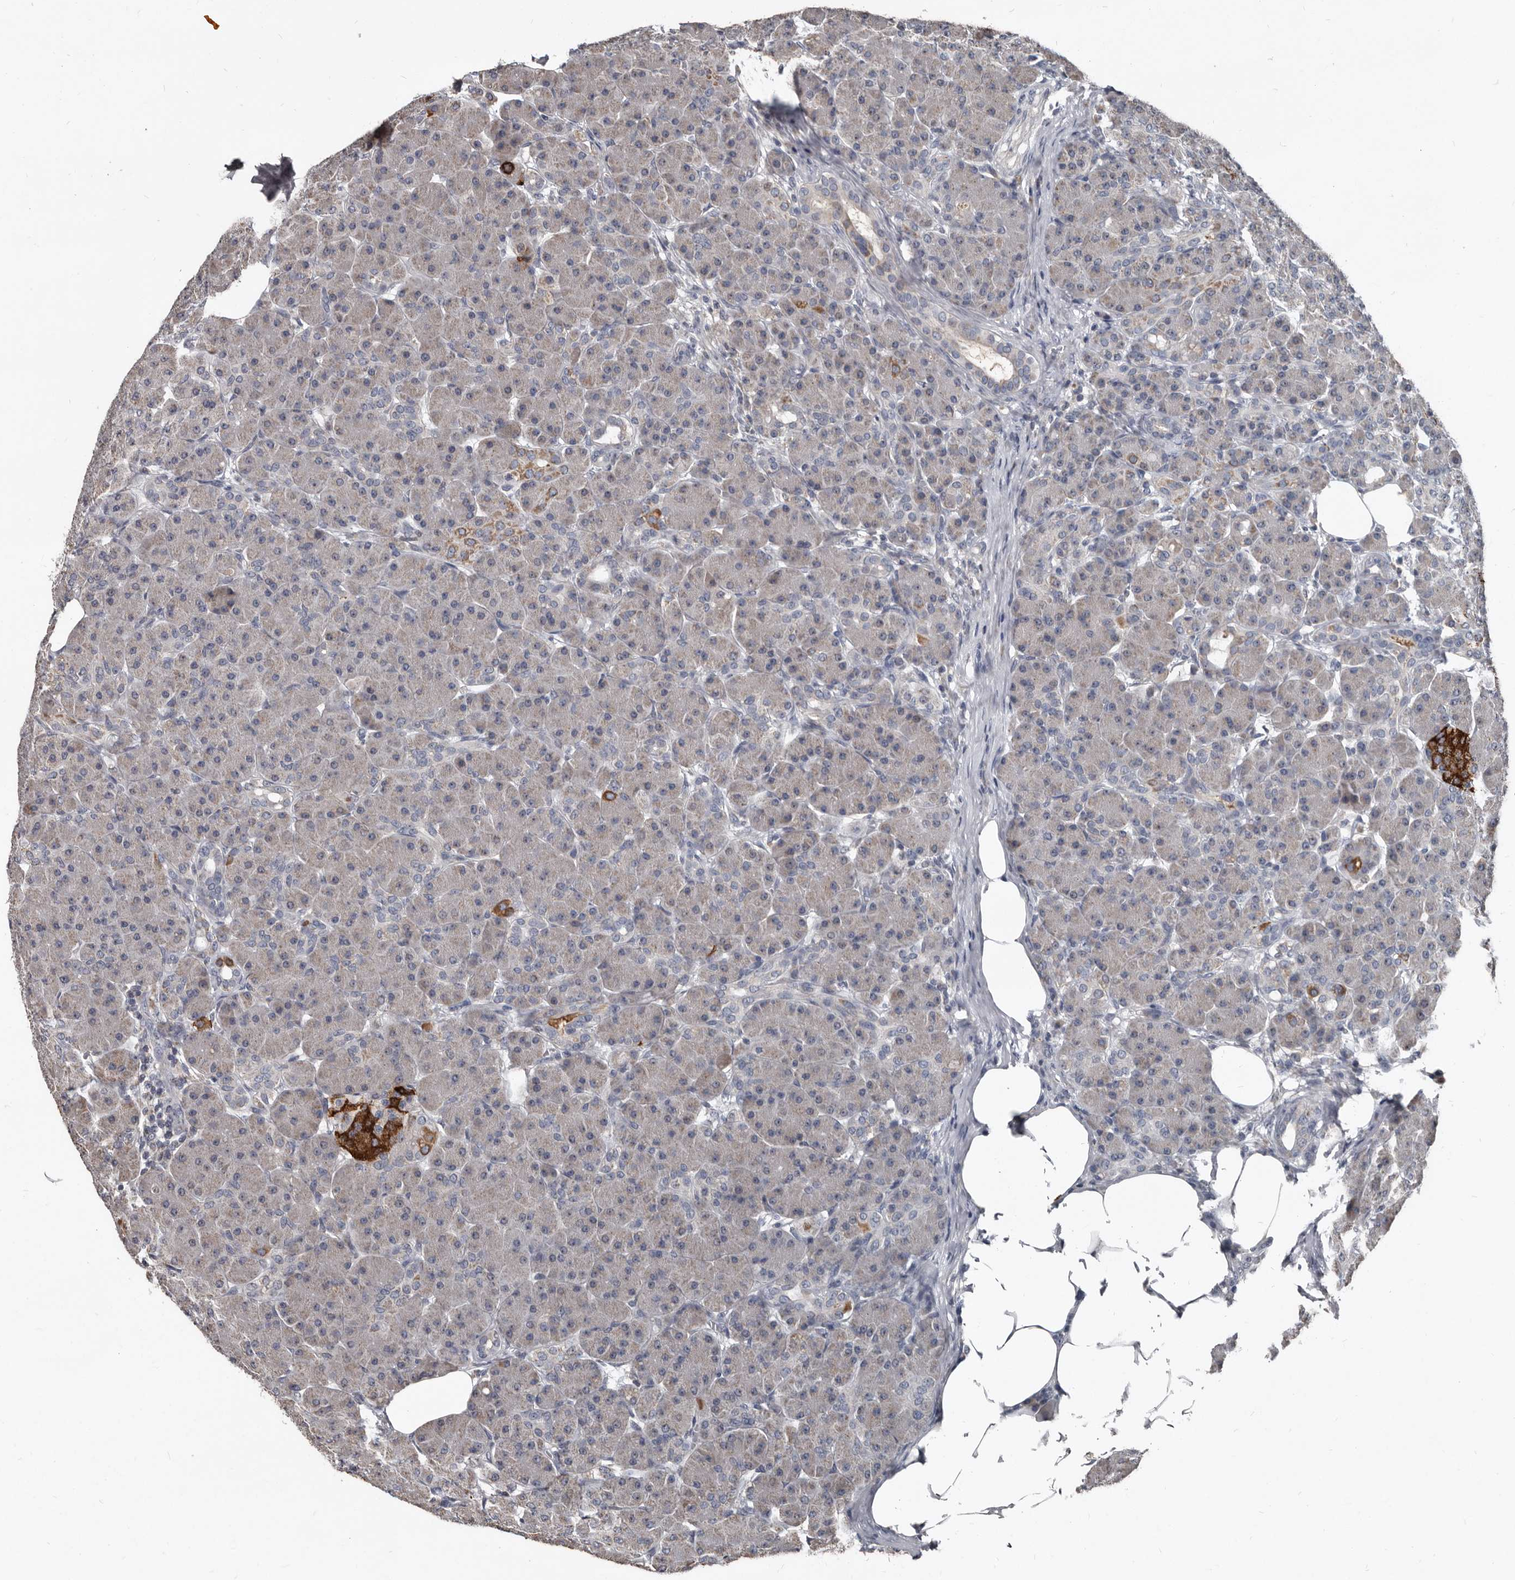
{"staining": {"intensity": "weak", "quantity": "<25%", "location": "cytoplasmic/membranous"}, "tissue": "pancreas", "cell_type": "Exocrine glandular cells", "image_type": "normal", "snomed": [{"axis": "morphology", "description": "Normal tissue, NOS"}, {"axis": "topography", "description": "Pancreas"}], "caption": "This micrograph is of benign pancreas stained with IHC to label a protein in brown with the nuclei are counter-stained blue. There is no staining in exocrine glandular cells. Nuclei are stained in blue.", "gene": "GREB1", "patient": {"sex": "male", "age": 63}}